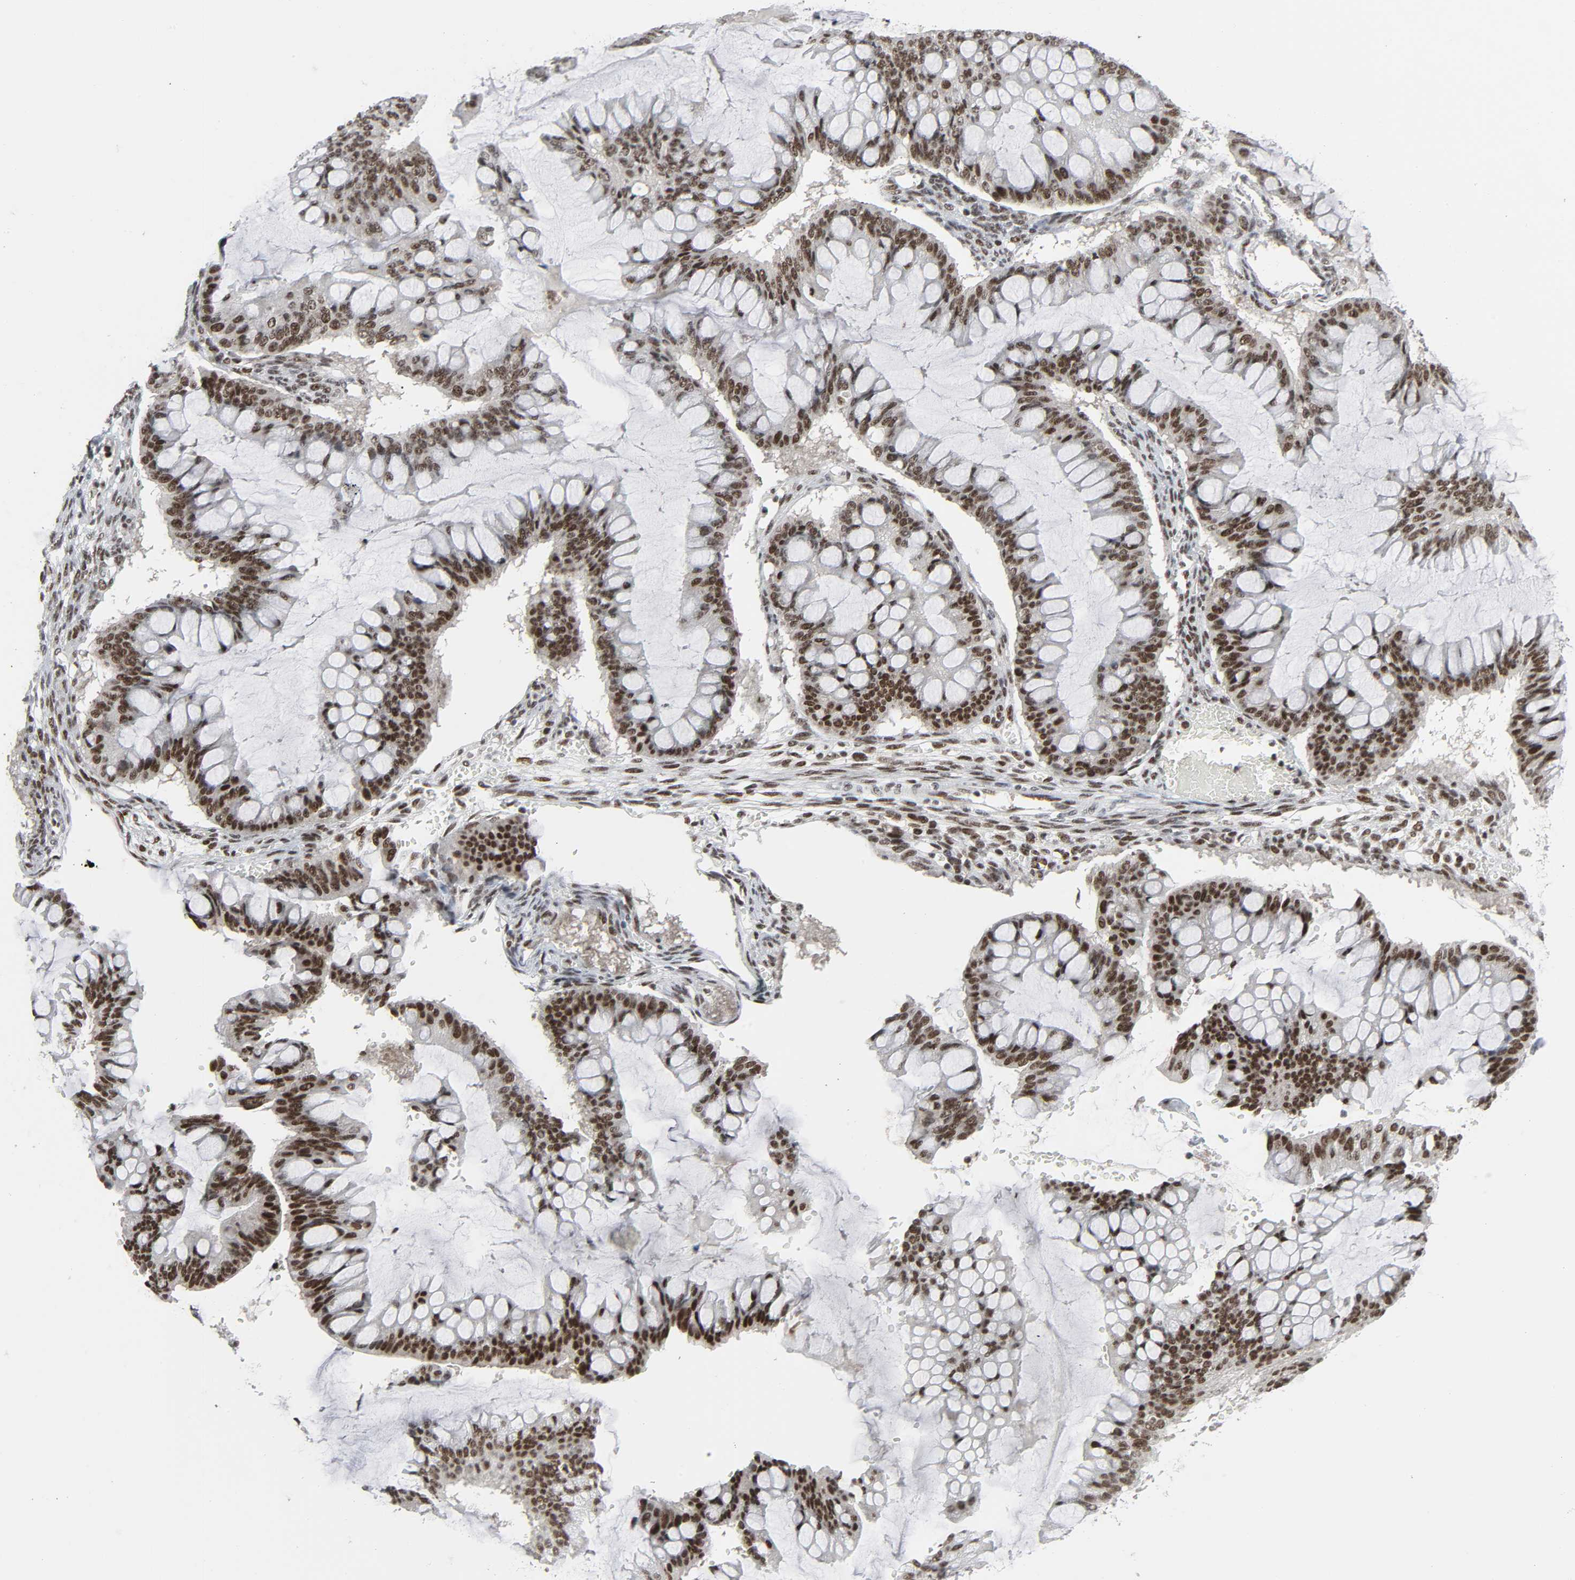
{"staining": {"intensity": "strong", "quantity": ">75%", "location": "nuclear"}, "tissue": "ovarian cancer", "cell_type": "Tumor cells", "image_type": "cancer", "snomed": [{"axis": "morphology", "description": "Cystadenocarcinoma, mucinous, NOS"}, {"axis": "topography", "description": "Ovary"}], "caption": "Ovarian cancer stained for a protein reveals strong nuclear positivity in tumor cells.", "gene": "CDK7", "patient": {"sex": "female", "age": 73}}